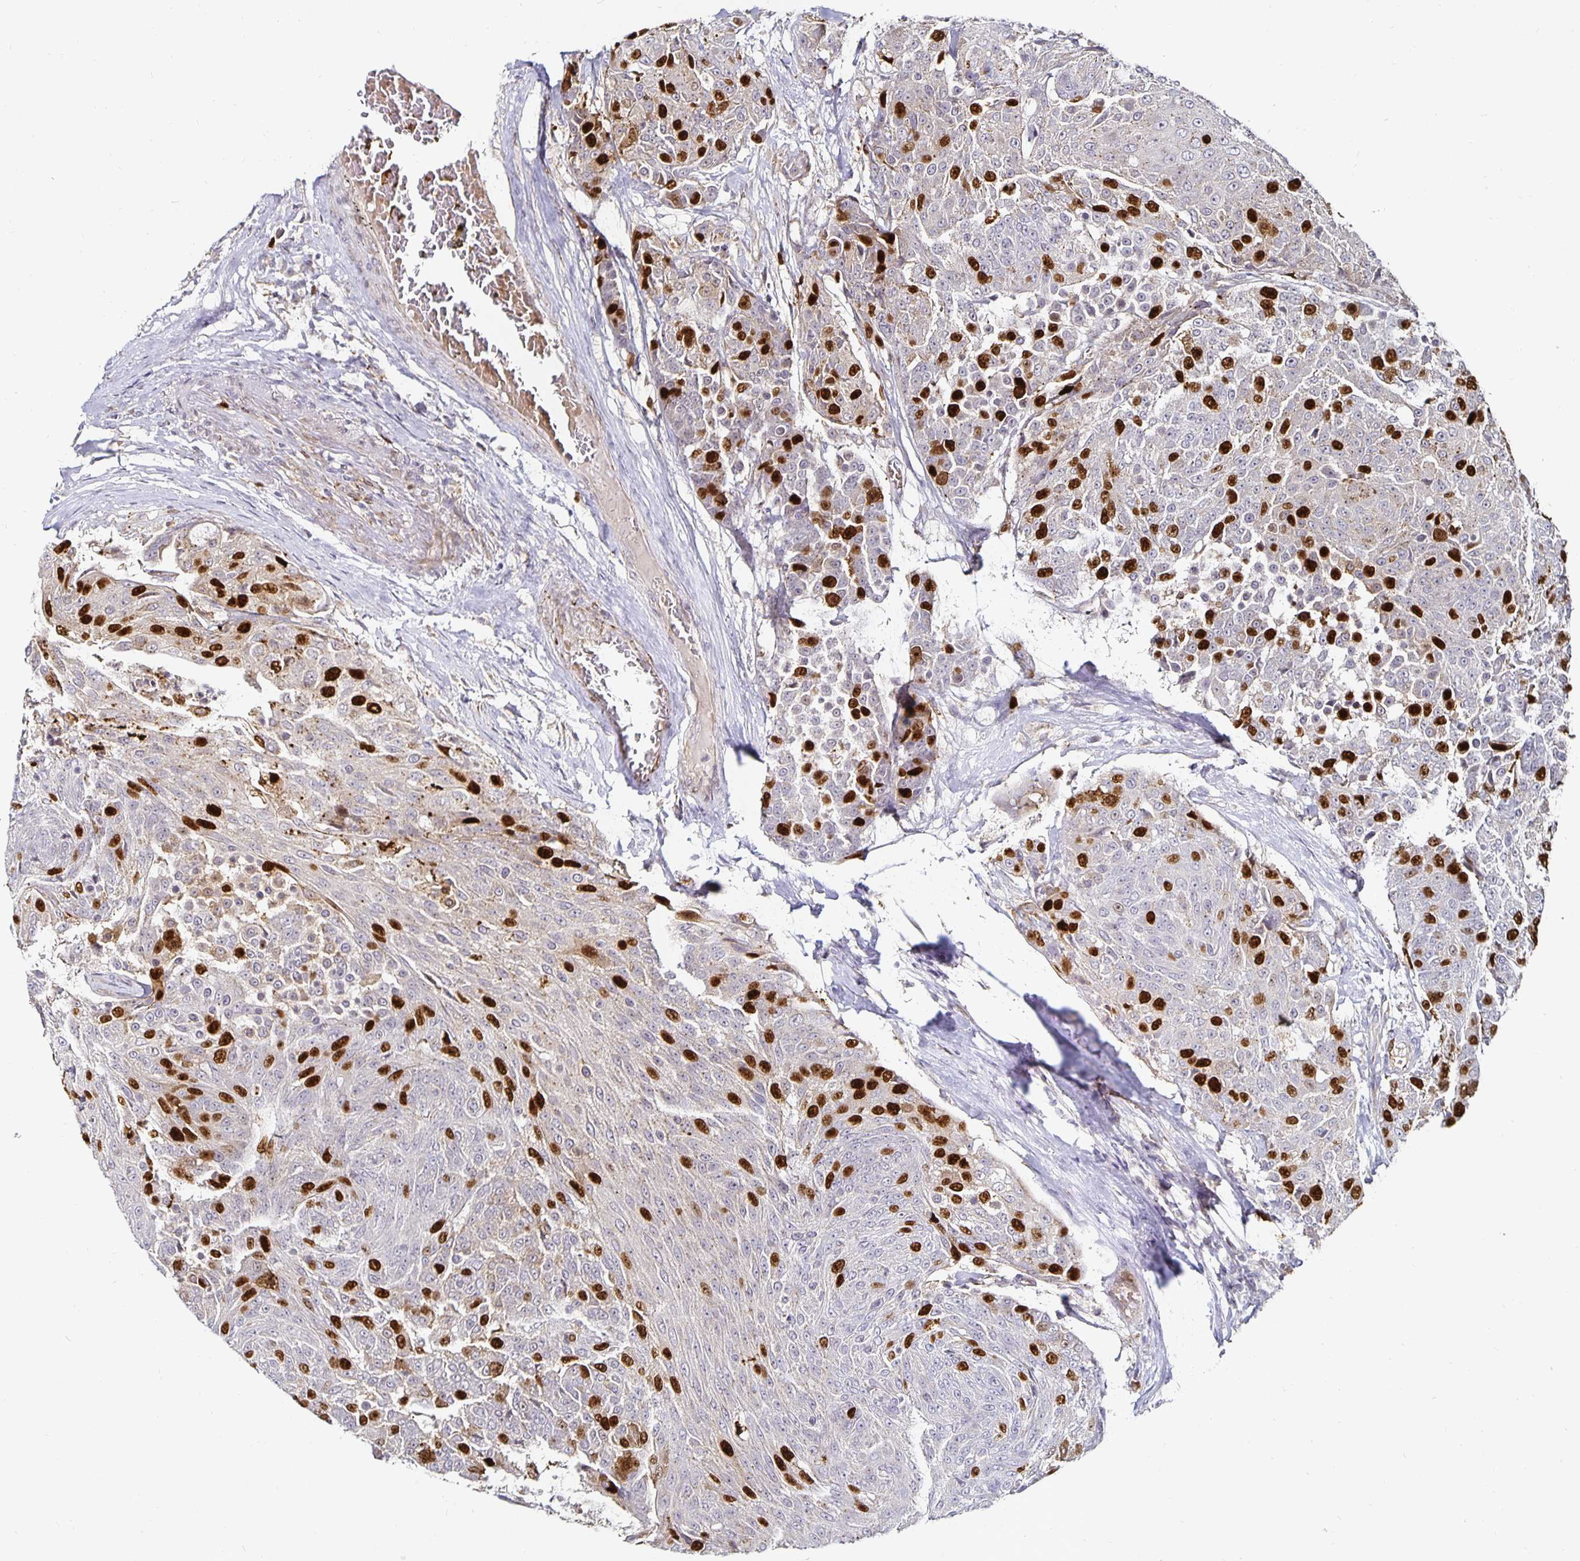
{"staining": {"intensity": "strong", "quantity": "25%-75%", "location": "nuclear"}, "tissue": "urothelial cancer", "cell_type": "Tumor cells", "image_type": "cancer", "snomed": [{"axis": "morphology", "description": "Urothelial carcinoma, High grade"}, {"axis": "topography", "description": "Urinary bladder"}], "caption": "An image of urothelial cancer stained for a protein displays strong nuclear brown staining in tumor cells.", "gene": "ANLN", "patient": {"sex": "female", "age": 63}}